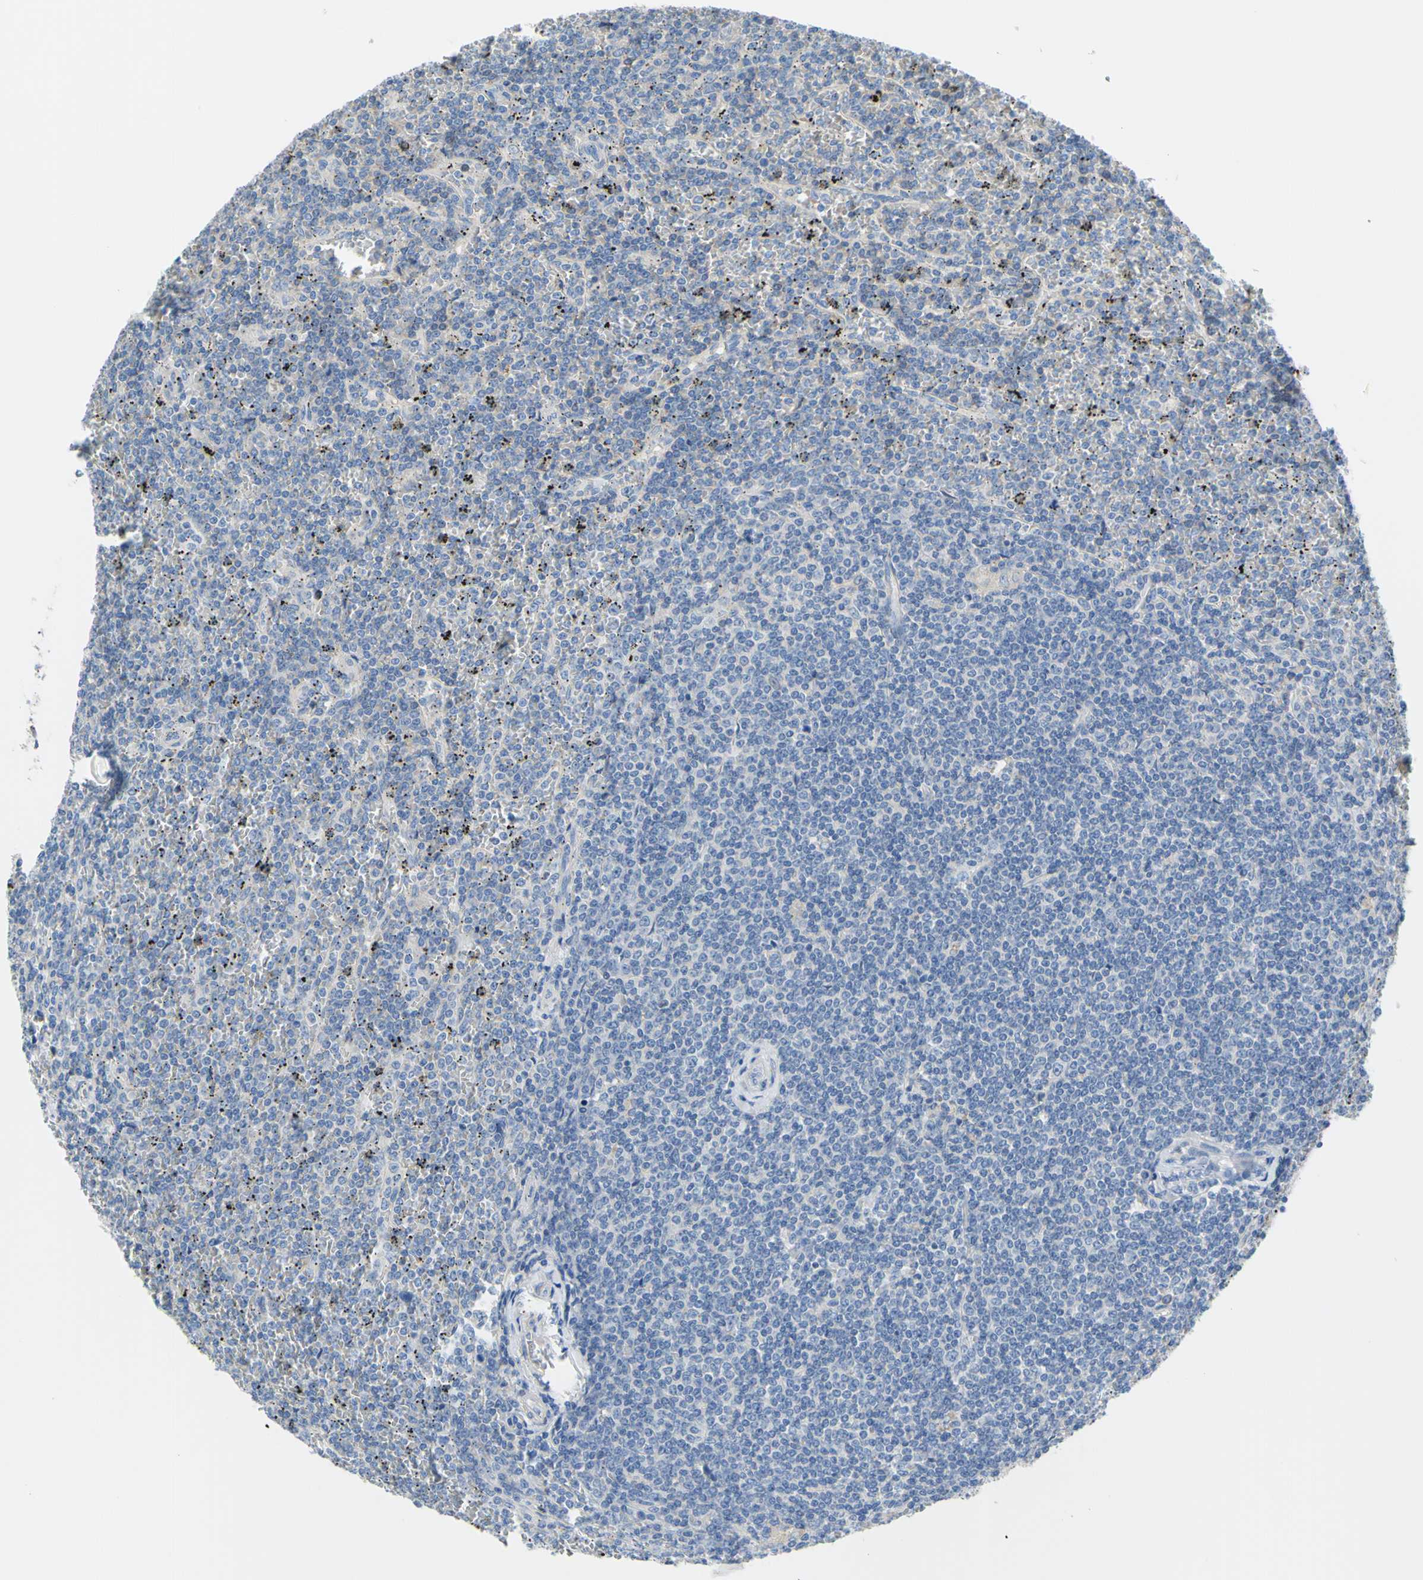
{"staining": {"intensity": "negative", "quantity": "none", "location": "none"}, "tissue": "lymphoma", "cell_type": "Tumor cells", "image_type": "cancer", "snomed": [{"axis": "morphology", "description": "Malignant lymphoma, non-Hodgkin's type, Low grade"}, {"axis": "topography", "description": "Spleen"}], "caption": "Immunohistochemical staining of human lymphoma reveals no significant staining in tumor cells.", "gene": "TMEM59L", "patient": {"sex": "female", "age": 19}}